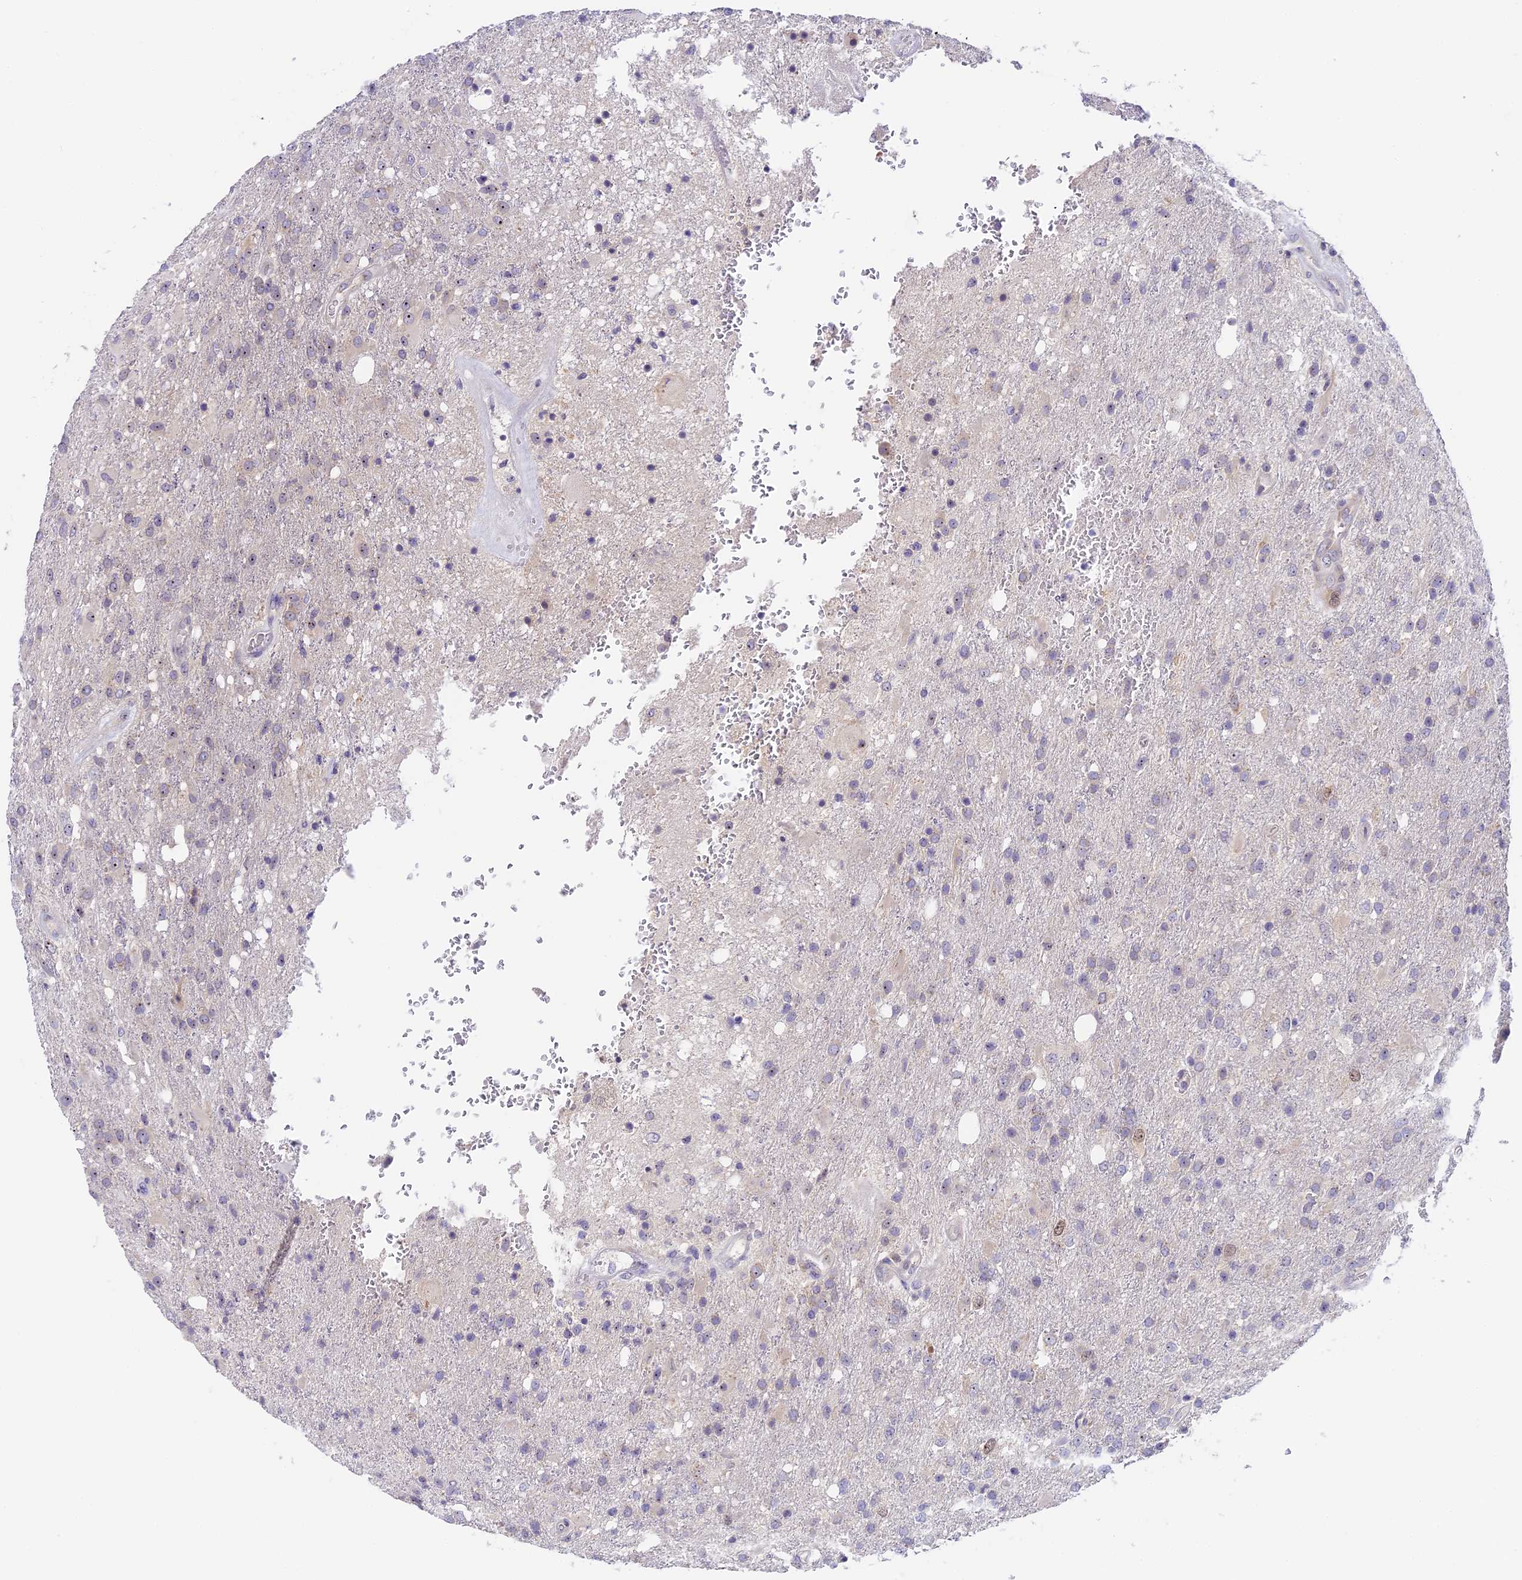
{"staining": {"intensity": "negative", "quantity": "none", "location": "none"}, "tissue": "glioma", "cell_type": "Tumor cells", "image_type": "cancer", "snomed": [{"axis": "morphology", "description": "Glioma, malignant, High grade"}, {"axis": "topography", "description": "Brain"}], "caption": "Immunohistochemistry of human malignant high-grade glioma reveals no positivity in tumor cells.", "gene": "RAD51", "patient": {"sex": "female", "age": 74}}